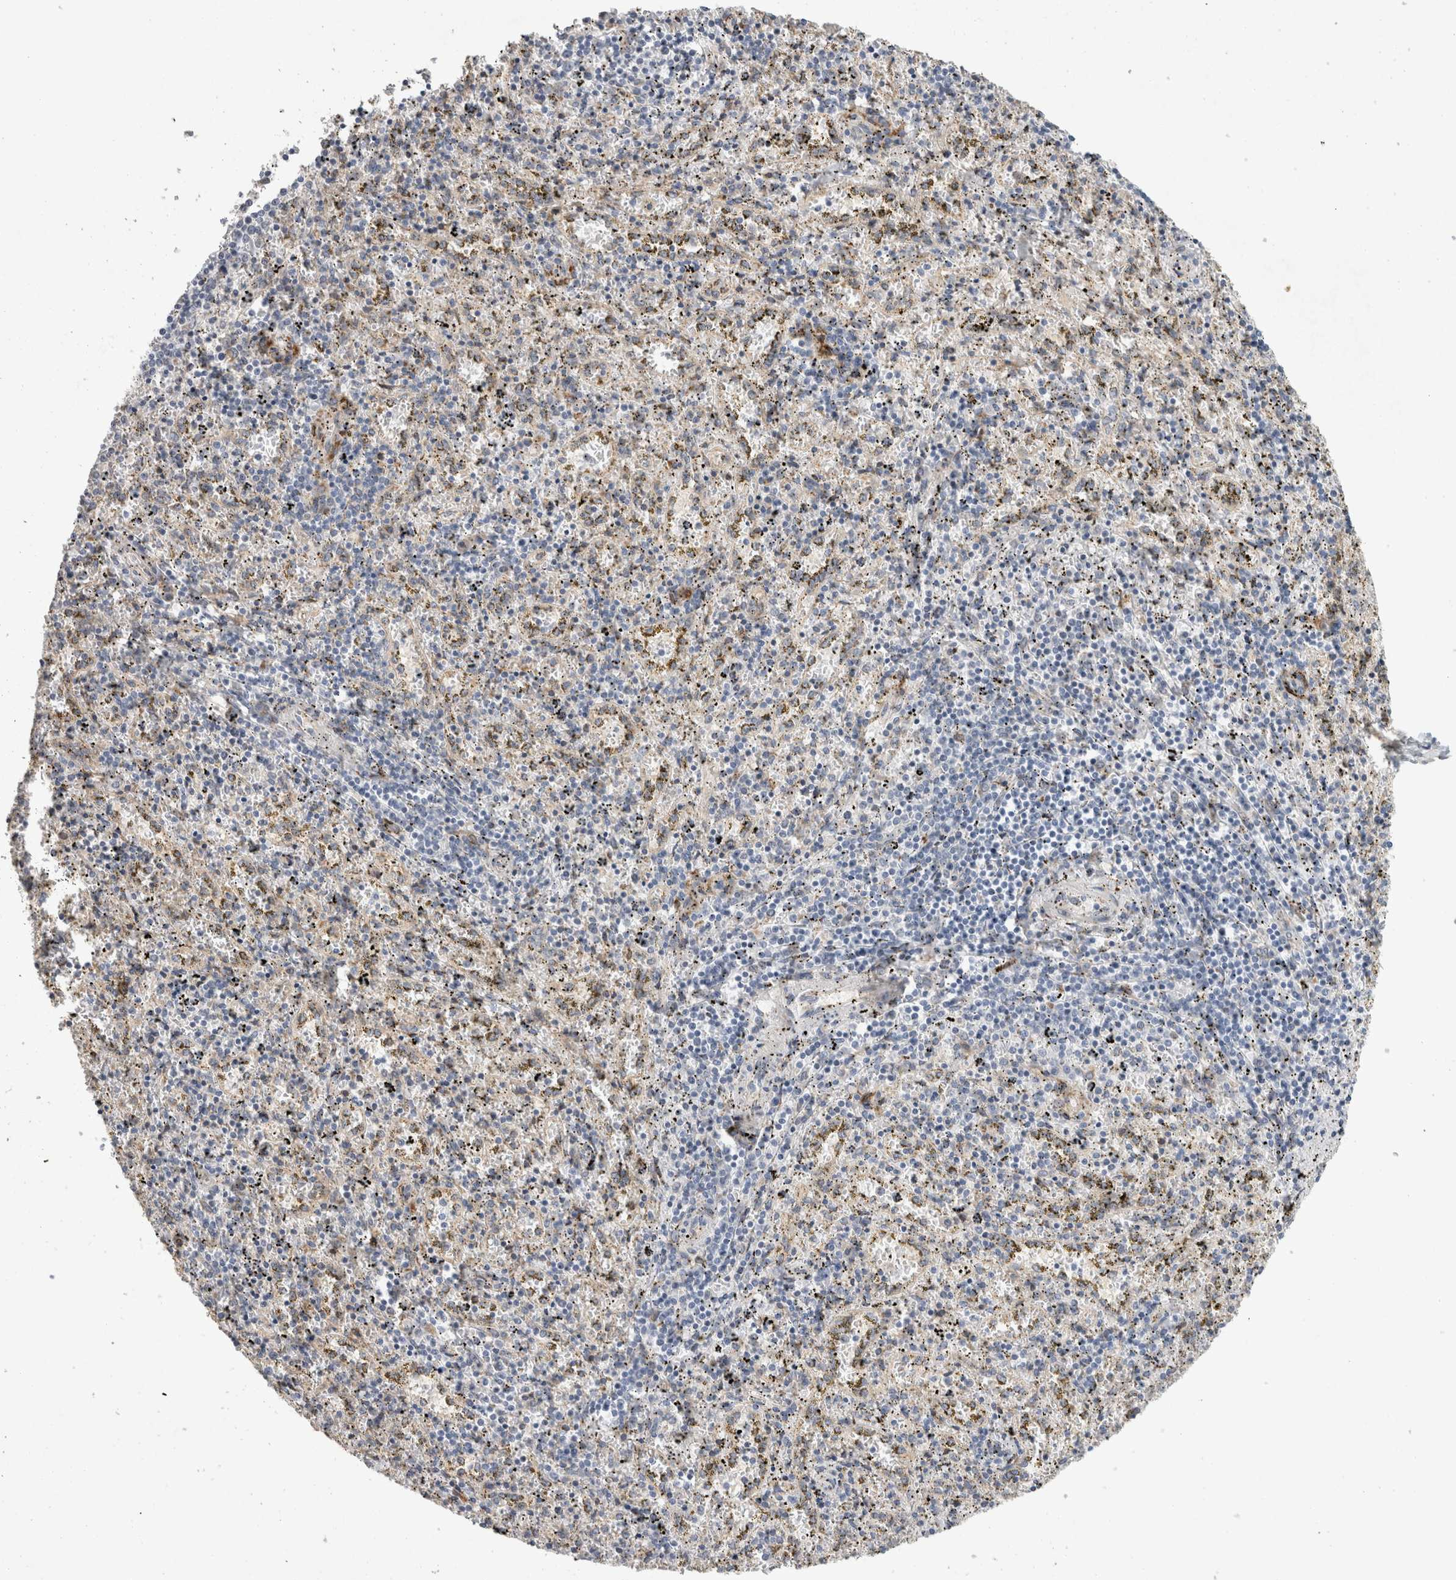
{"staining": {"intensity": "negative", "quantity": "none", "location": "none"}, "tissue": "spleen", "cell_type": "Cells in red pulp", "image_type": "normal", "snomed": [{"axis": "morphology", "description": "Normal tissue, NOS"}, {"axis": "topography", "description": "Spleen"}], "caption": "Immunohistochemistry histopathology image of normal spleen: spleen stained with DAB (3,3'-diaminobenzidine) demonstrates no significant protein positivity in cells in red pulp.", "gene": "TRMT9B", "patient": {"sex": "male", "age": 11}}